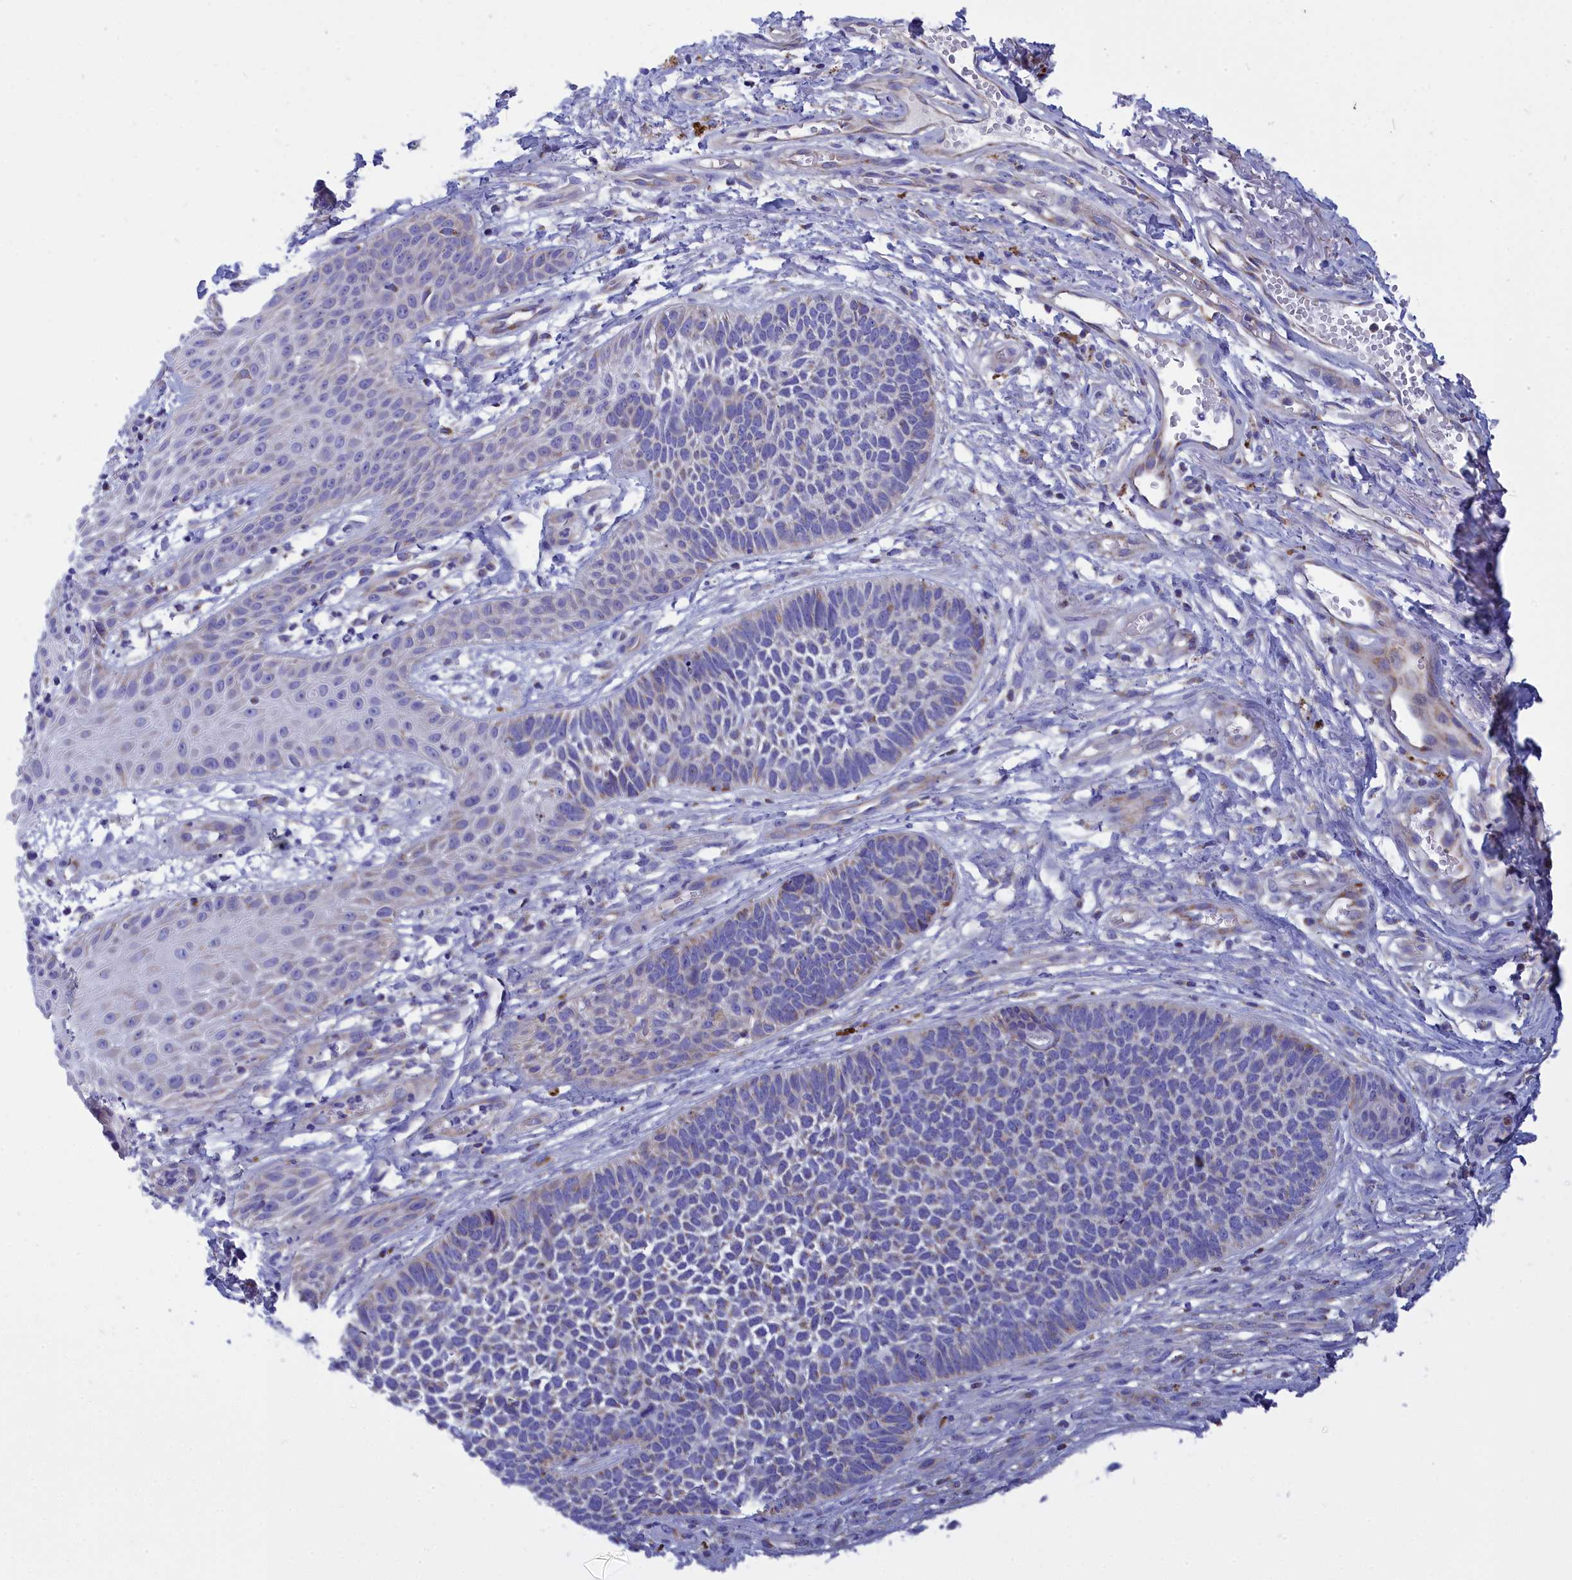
{"staining": {"intensity": "weak", "quantity": "25%-75%", "location": "cytoplasmic/membranous"}, "tissue": "skin cancer", "cell_type": "Tumor cells", "image_type": "cancer", "snomed": [{"axis": "morphology", "description": "Basal cell carcinoma"}, {"axis": "topography", "description": "Skin"}], "caption": "Basal cell carcinoma (skin) stained for a protein demonstrates weak cytoplasmic/membranous positivity in tumor cells.", "gene": "CCRL2", "patient": {"sex": "female", "age": 84}}